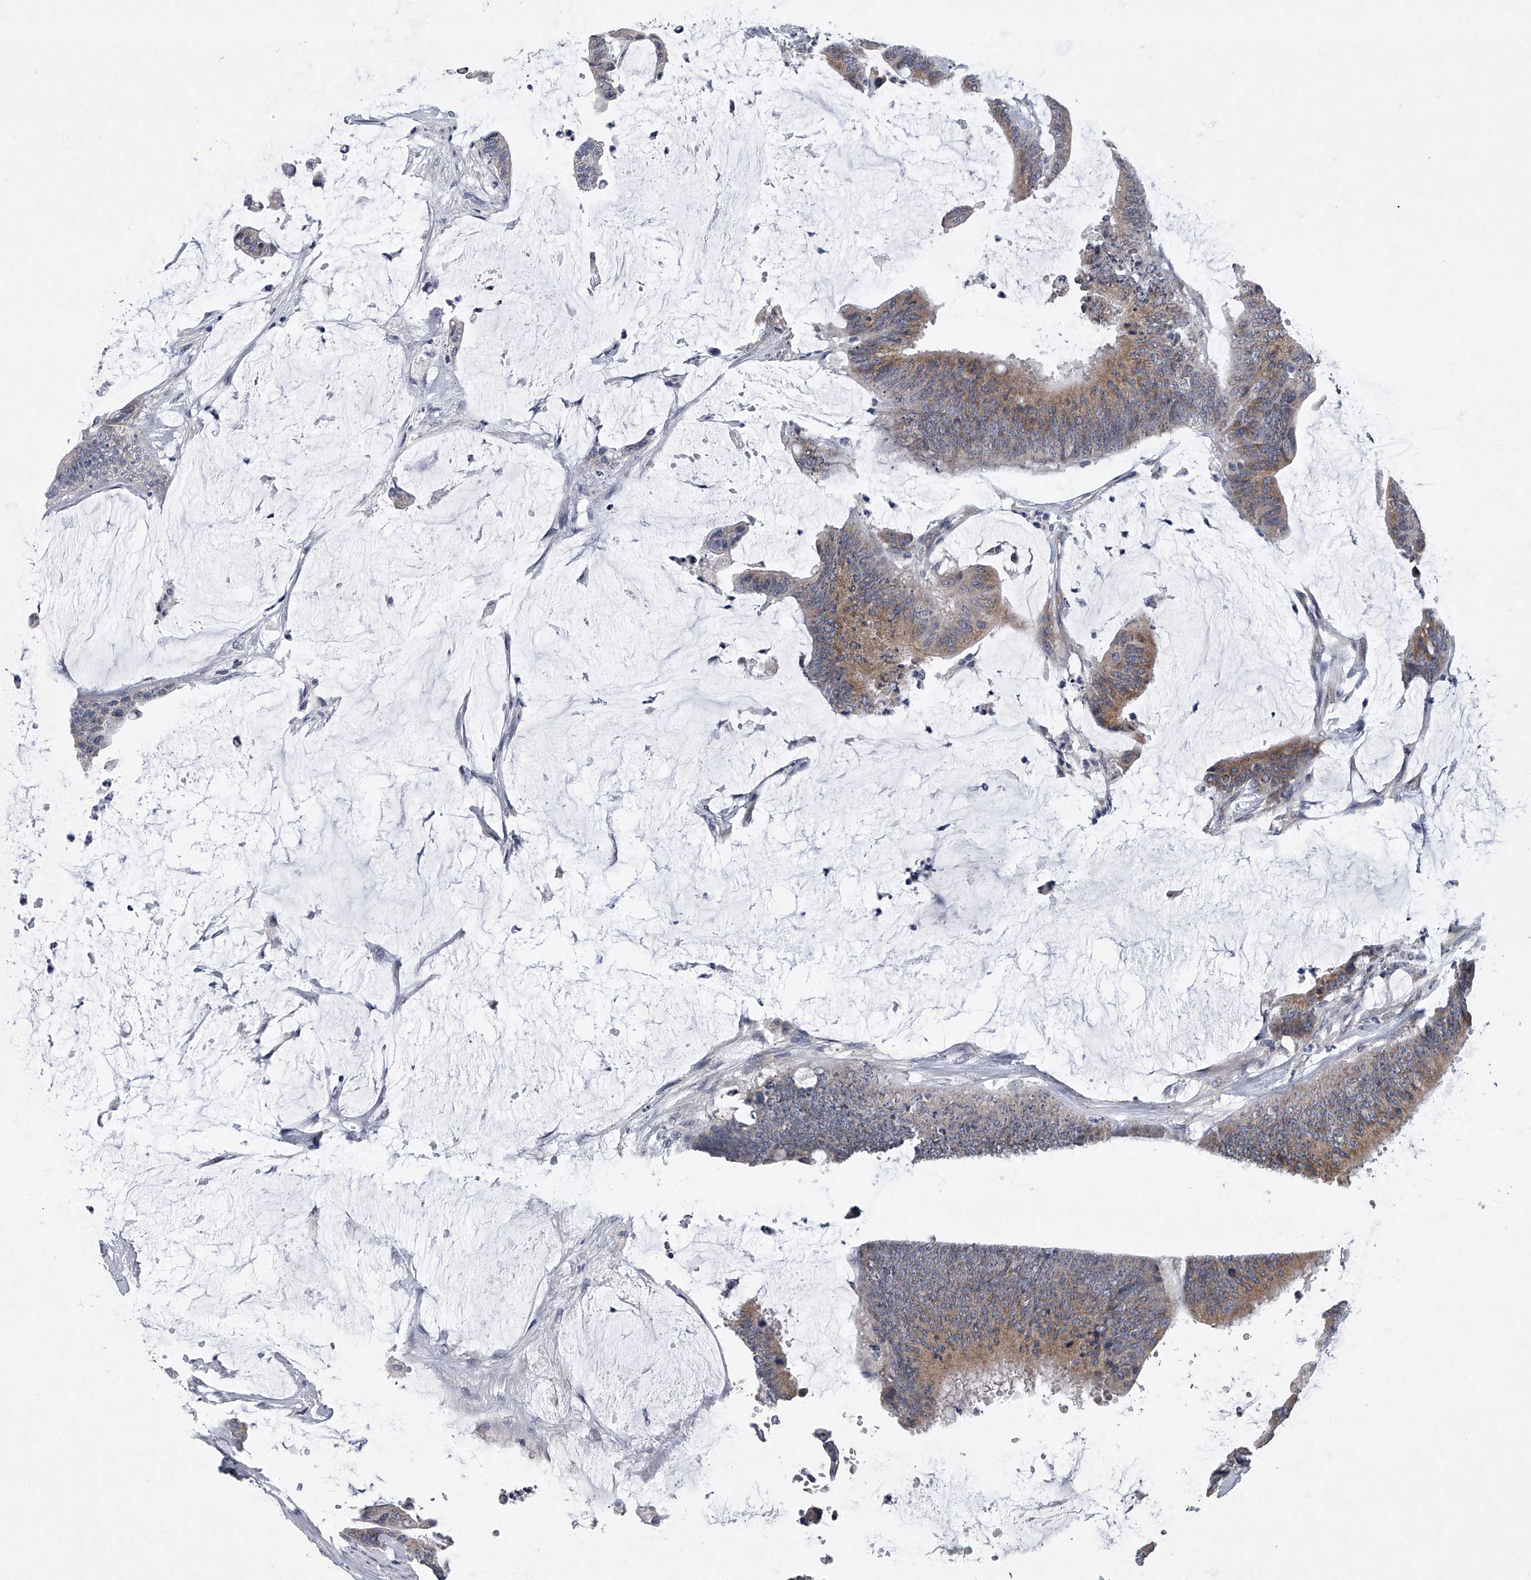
{"staining": {"intensity": "moderate", "quantity": "25%-75%", "location": "cytoplasmic/membranous"}, "tissue": "colorectal cancer", "cell_type": "Tumor cells", "image_type": "cancer", "snomed": [{"axis": "morphology", "description": "Adenocarcinoma, NOS"}, {"axis": "topography", "description": "Rectum"}], "caption": "Tumor cells demonstrate medium levels of moderate cytoplasmic/membranous staining in approximately 25%-75% of cells in colorectal cancer.", "gene": "RNF5", "patient": {"sex": "female", "age": 66}}